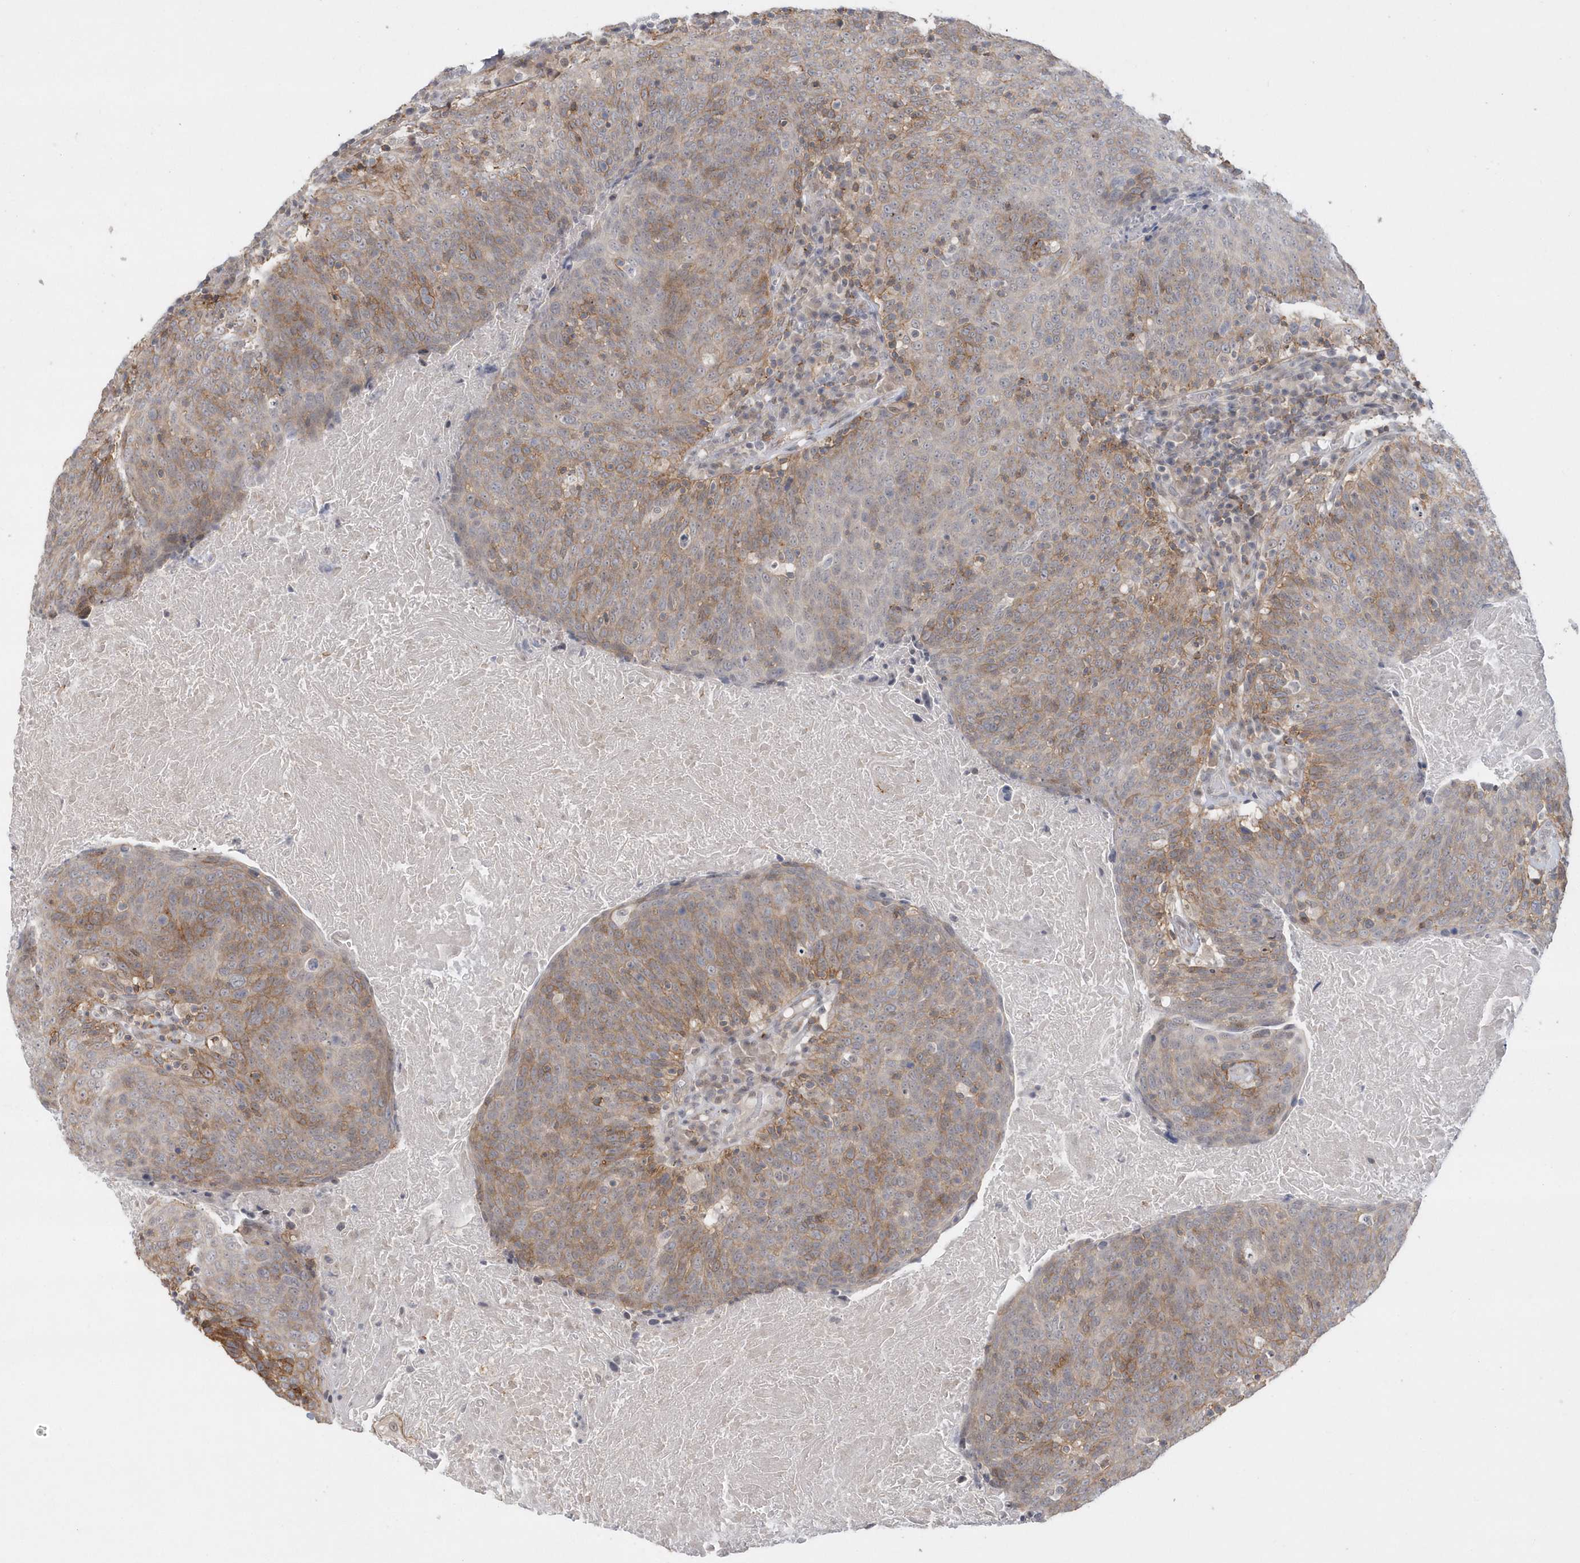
{"staining": {"intensity": "moderate", "quantity": "<25%", "location": "cytoplasmic/membranous"}, "tissue": "head and neck cancer", "cell_type": "Tumor cells", "image_type": "cancer", "snomed": [{"axis": "morphology", "description": "Squamous cell carcinoma, NOS"}, {"axis": "morphology", "description": "Squamous cell carcinoma, metastatic, NOS"}, {"axis": "topography", "description": "Lymph node"}, {"axis": "topography", "description": "Head-Neck"}], "caption": "Moderate cytoplasmic/membranous positivity is appreciated in about <25% of tumor cells in head and neck cancer.", "gene": "CRIP3", "patient": {"sex": "male", "age": 62}}